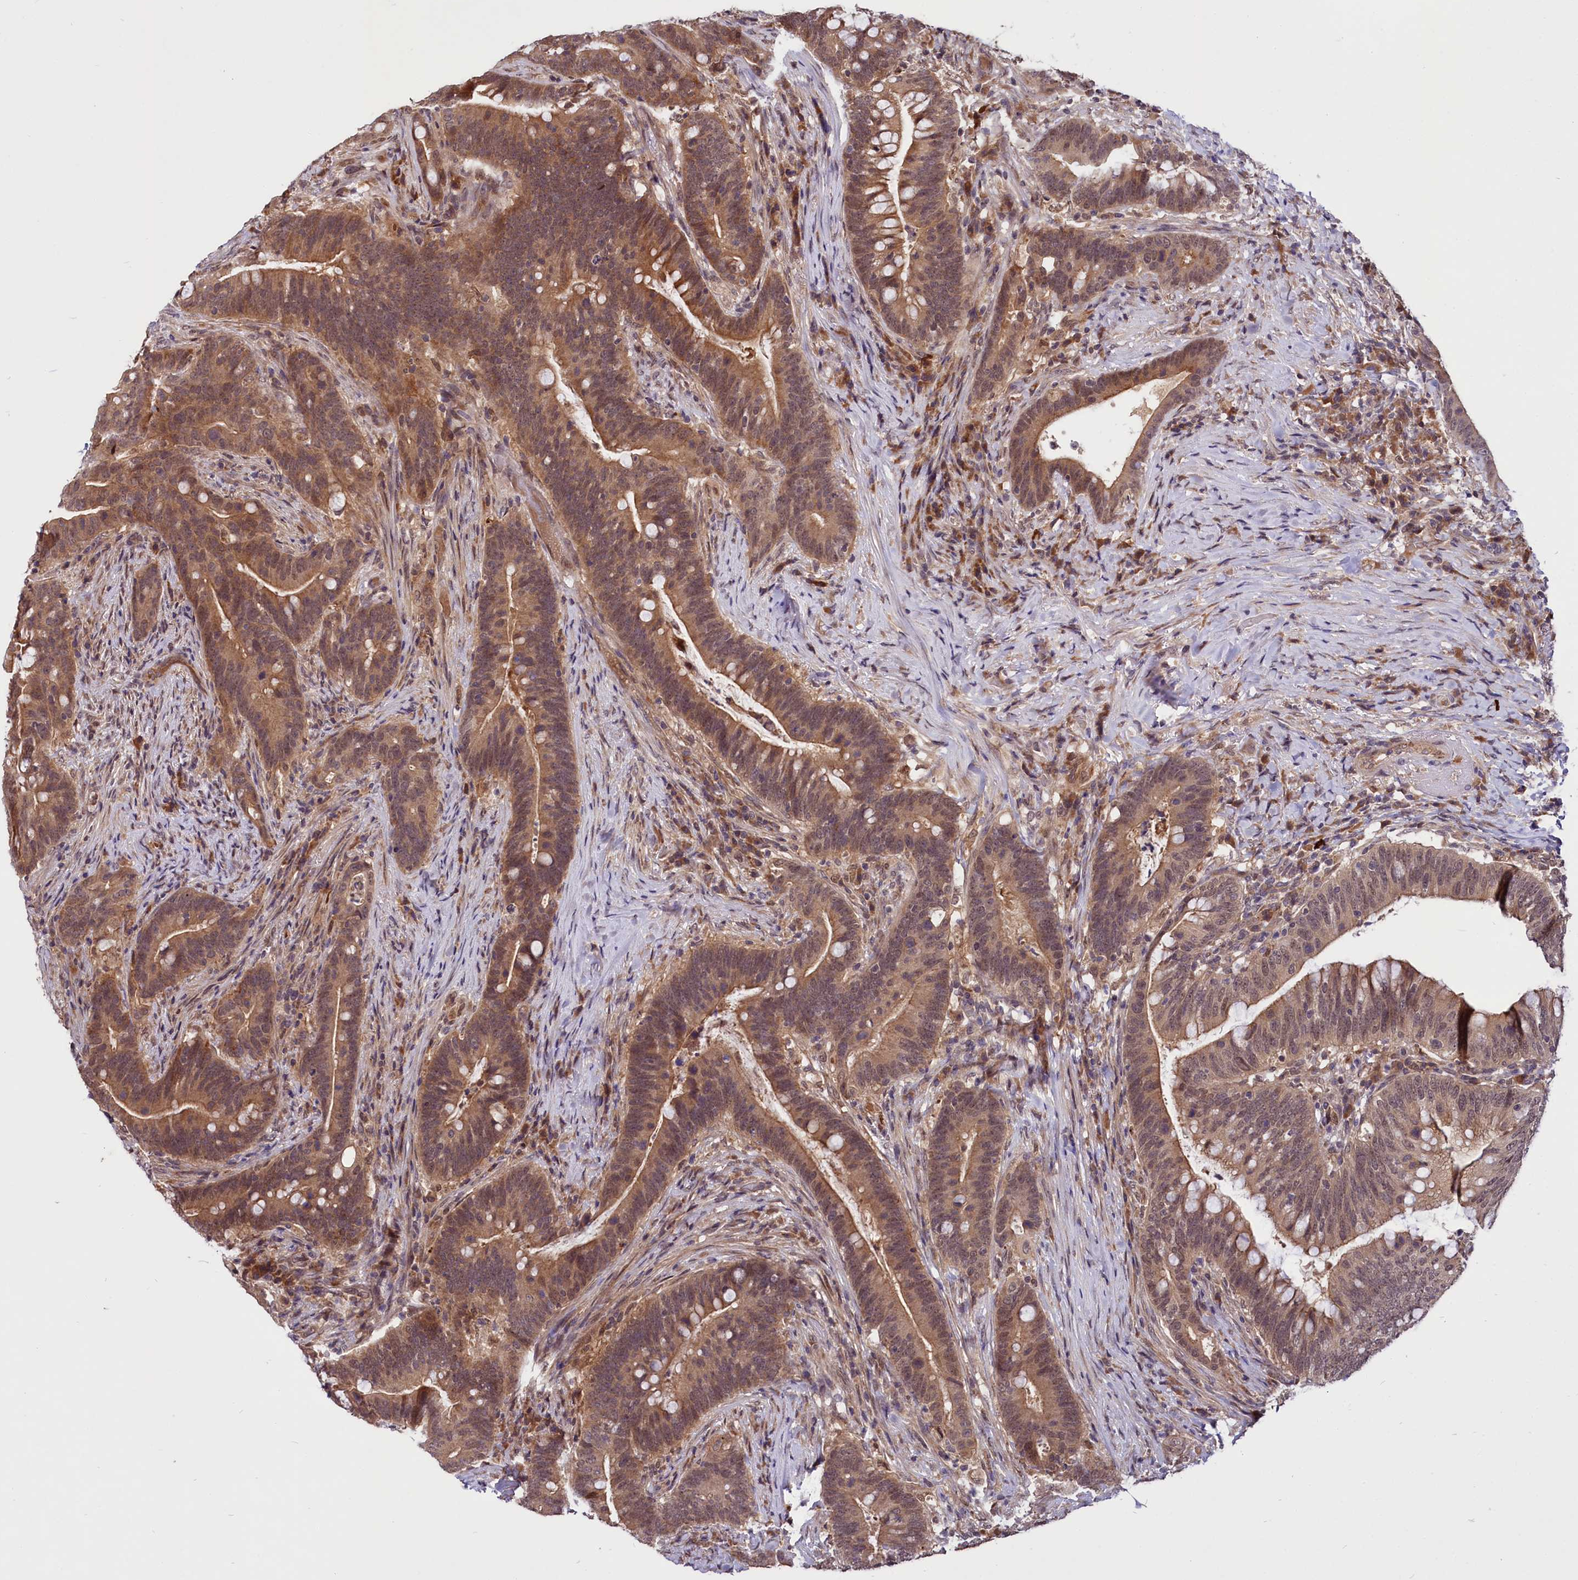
{"staining": {"intensity": "moderate", "quantity": ">75%", "location": "cytoplasmic/membranous"}, "tissue": "colorectal cancer", "cell_type": "Tumor cells", "image_type": "cancer", "snomed": [{"axis": "morphology", "description": "Adenocarcinoma, NOS"}, {"axis": "topography", "description": "Colon"}], "caption": "About >75% of tumor cells in human colorectal cancer reveal moderate cytoplasmic/membranous protein expression as visualized by brown immunohistochemical staining.", "gene": "UBE3A", "patient": {"sex": "female", "age": 66}}